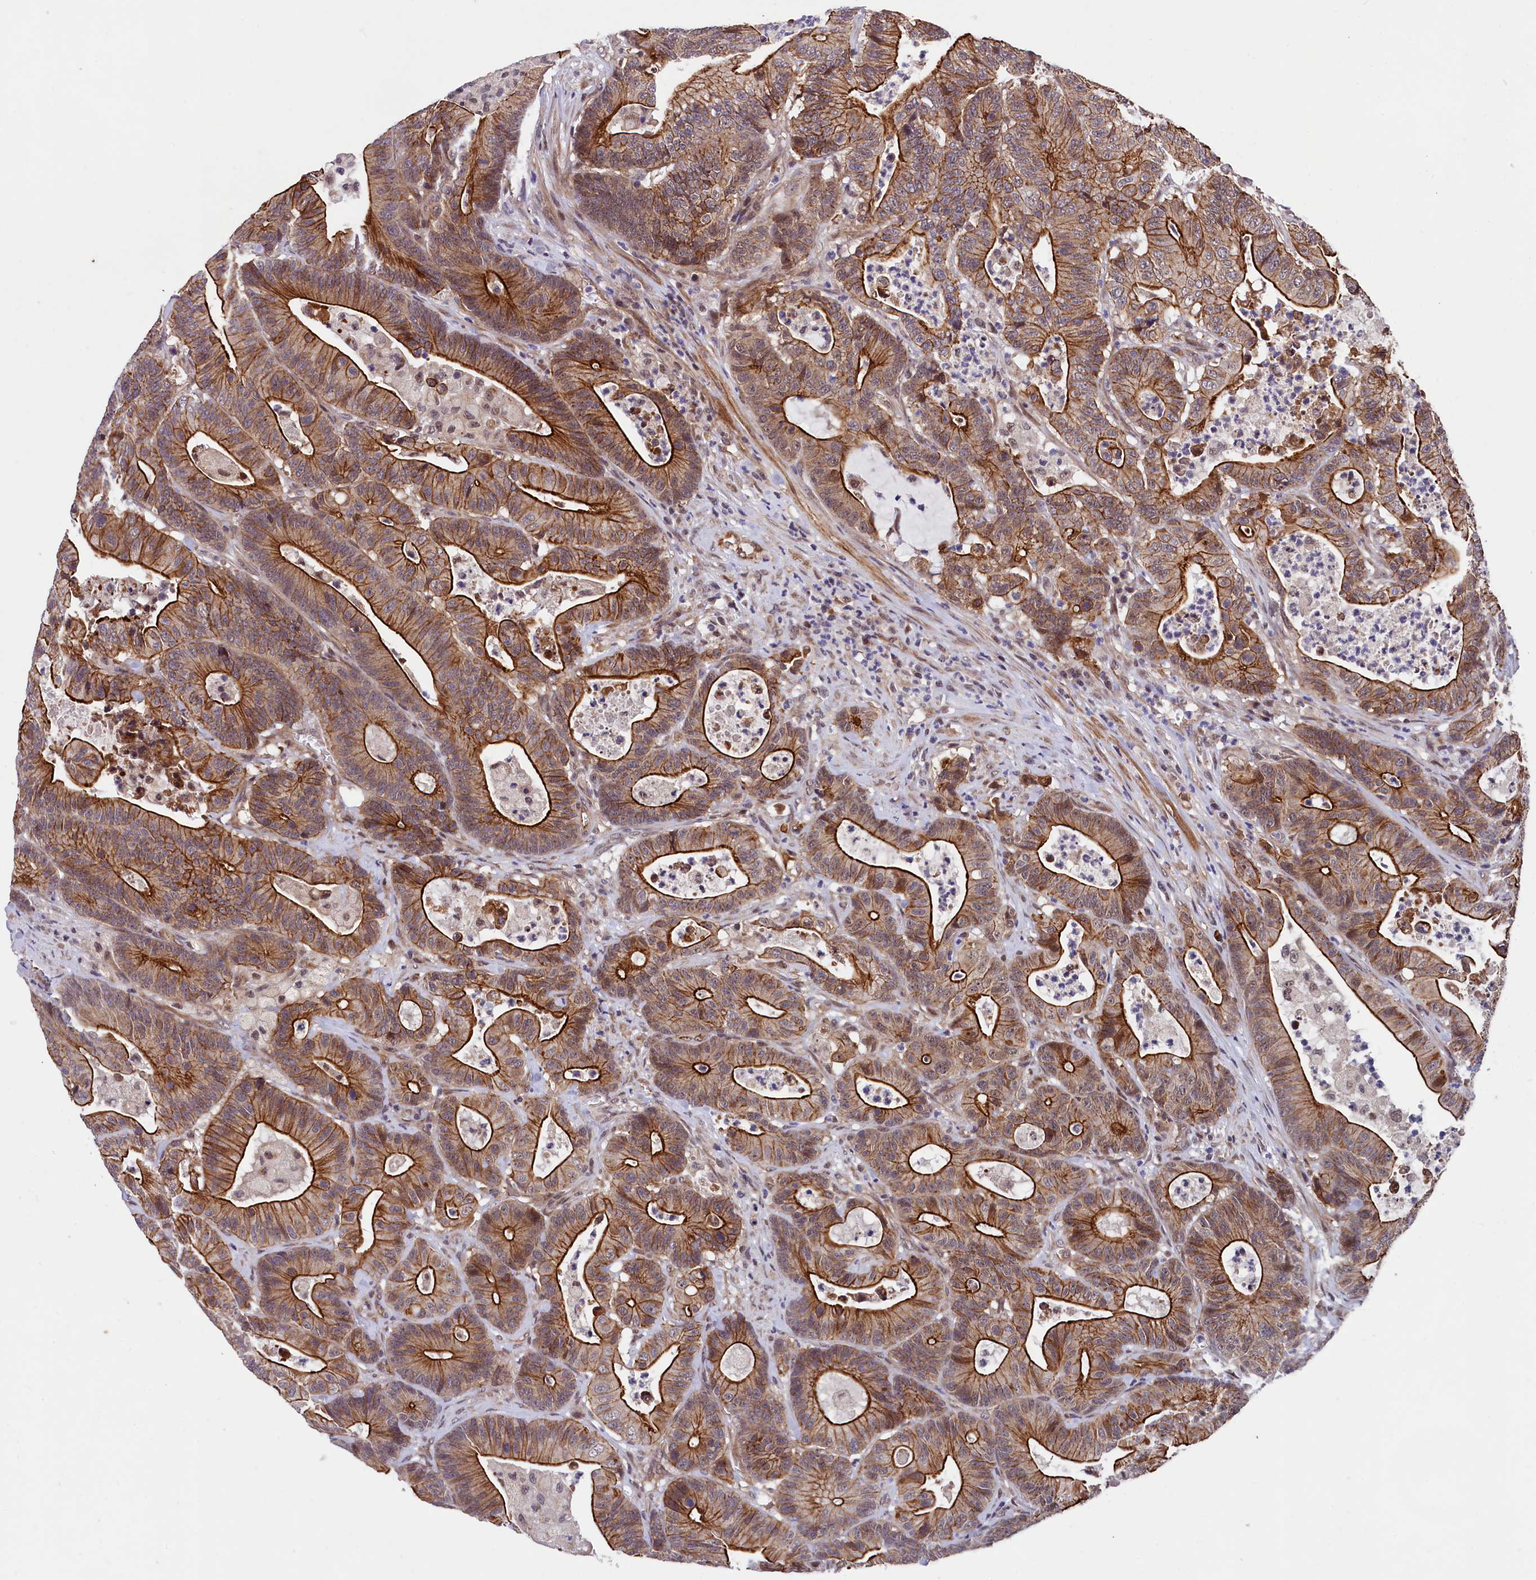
{"staining": {"intensity": "strong", "quantity": ">75%", "location": "cytoplasmic/membranous"}, "tissue": "colorectal cancer", "cell_type": "Tumor cells", "image_type": "cancer", "snomed": [{"axis": "morphology", "description": "Adenocarcinoma, NOS"}, {"axis": "topography", "description": "Colon"}], "caption": "The immunohistochemical stain shows strong cytoplasmic/membranous staining in tumor cells of colorectal adenocarcinoma tissue. (brown staining indicates protein expression, while blue staining denotes nuclei).", "gene": "ARL14EP", "patient": {"sex": "female", "age": 84}}